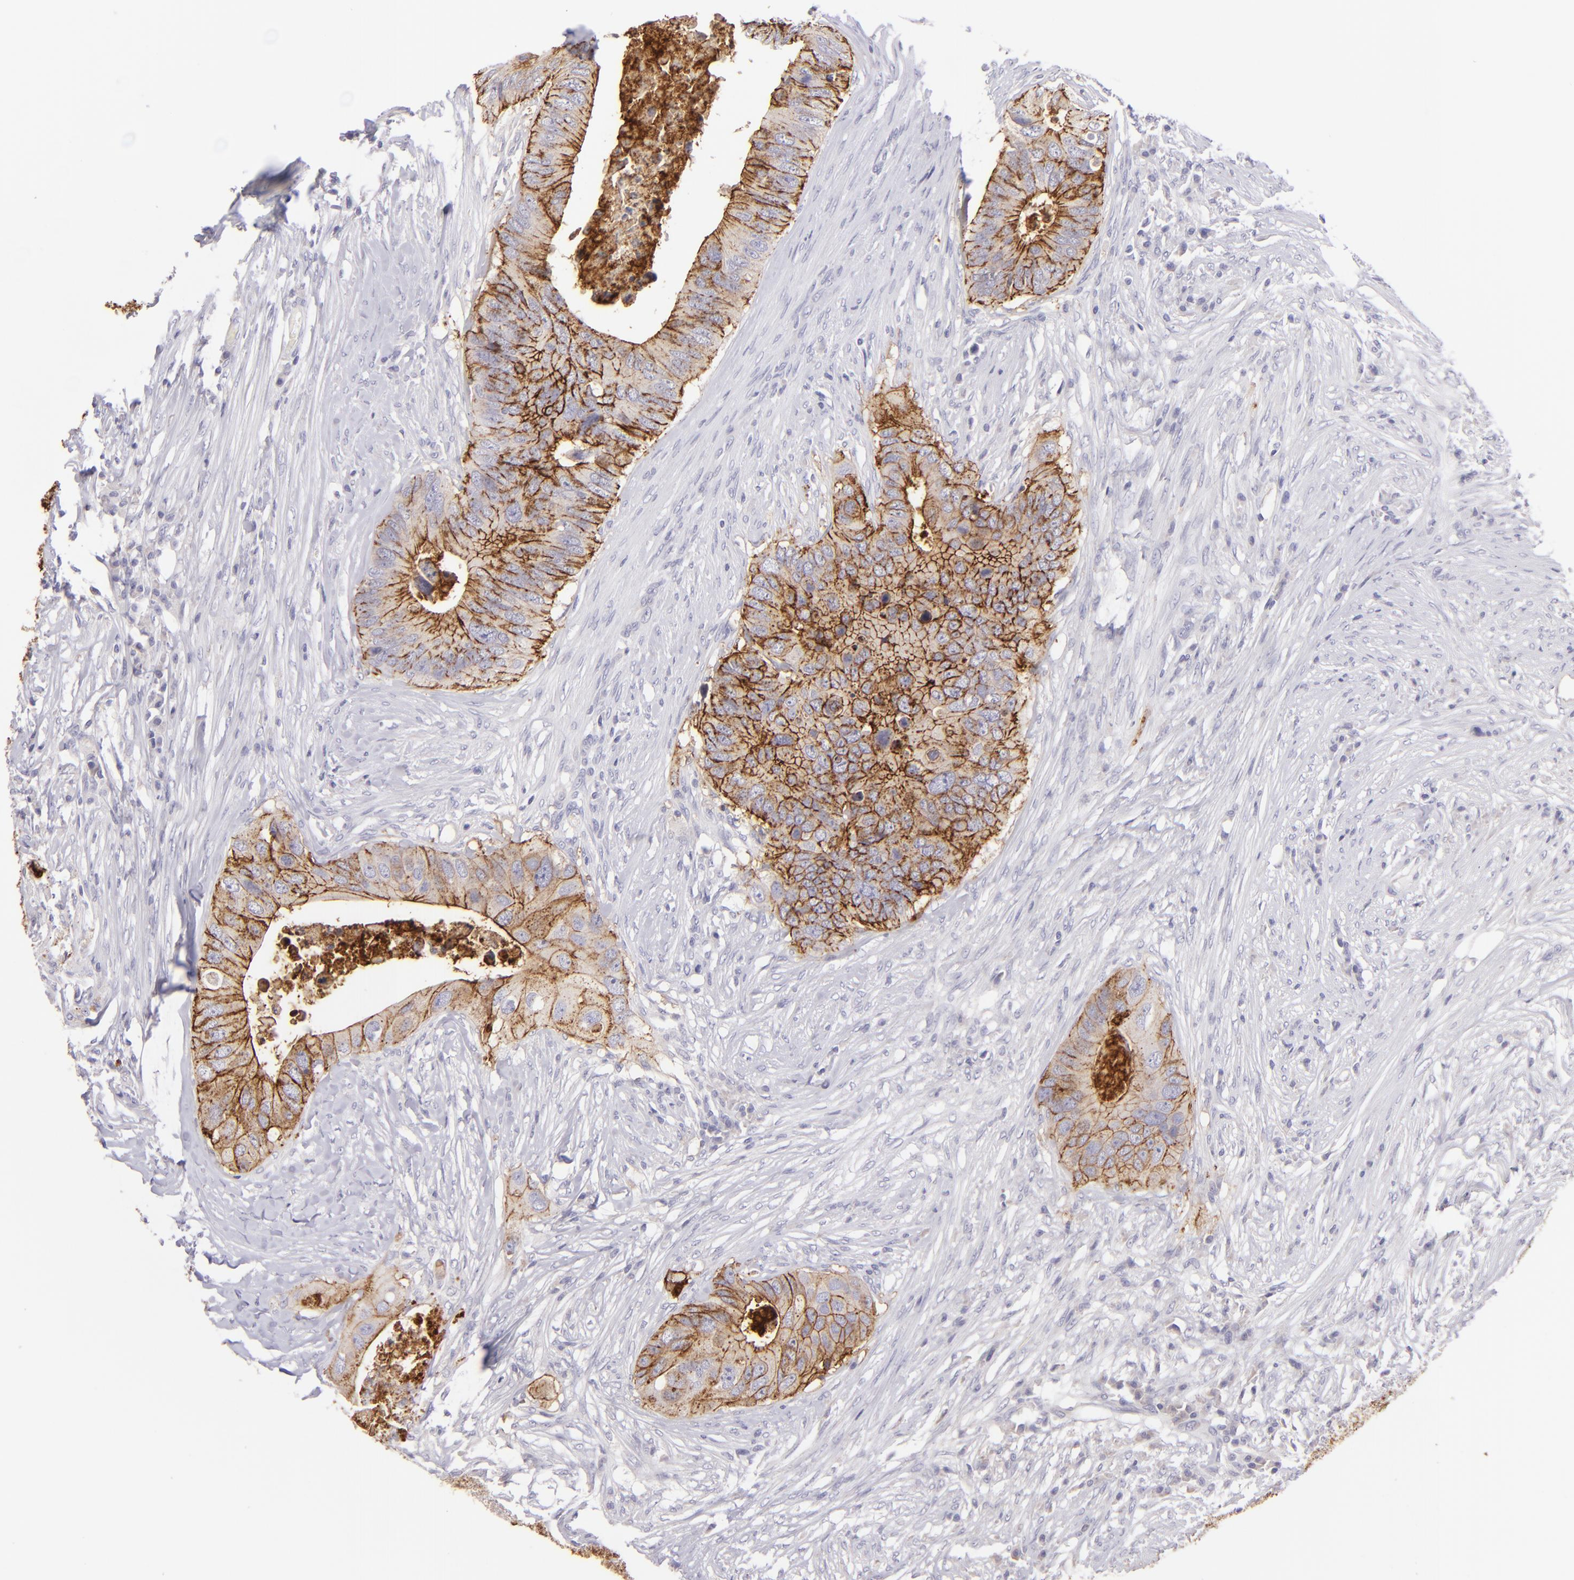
{"staining": {"intensity": "strong", "quantity": ">75%", "location": "cytoplasmic/membranous"}, "tissue": "colorectal cancer", "cell_type": "Tumor cells", "image_type": "cancer", "snomed": [{"axis": "morphology", "description": "Adenocarcinoma, NOS"}, {"axis": "topography", "description": "Colon"}], "caption": "Colorectal cancer (adenocarcinoma) was stained to show a protein in brown. There is high levels of strong cytoplasmic/membranous positivity in approximately >75% of tumor cells. (IHC, brightfield microscopy, high magnification).", "gene": "CLDN4", "patient": {"sex": "male", "age": 71}}